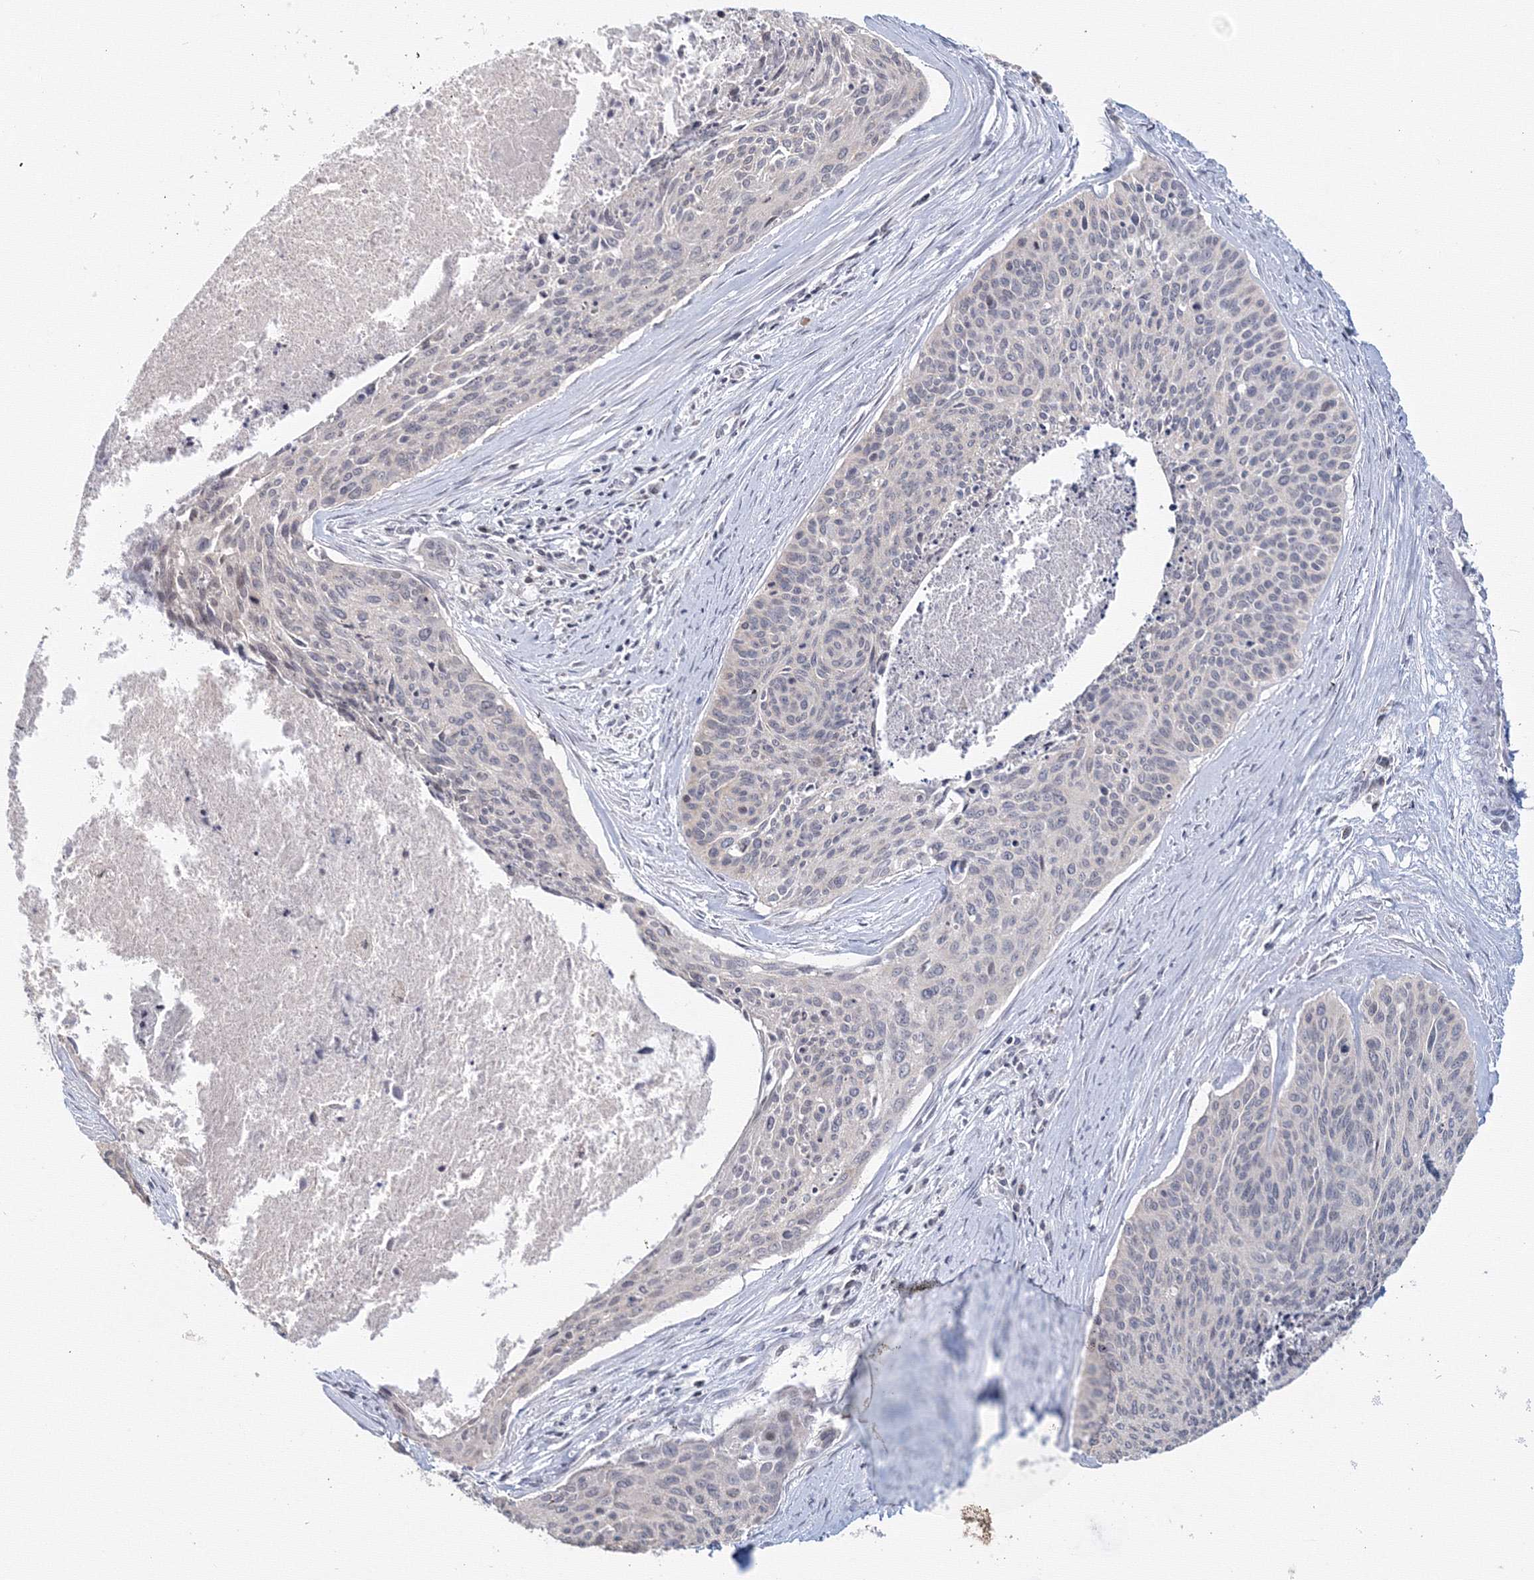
{"staining": {"intensity": "negative", "quantity": "none", "location": "none"}, "tissue": "cervical cancer", "cell_type": "Tumor cells", "image_type": "cancer", "snomed": [{"axis": "morphology", "description": "Squamous cell carcinoma, NOS"}, {"axis": "topography", "description": "Cervix"}], "caption": "Protein analysis of cervical cancer shows no significant positivity in tumor cells.", "gene": "SLC7A7", "patient": {"sex": "female", "age": 55}}